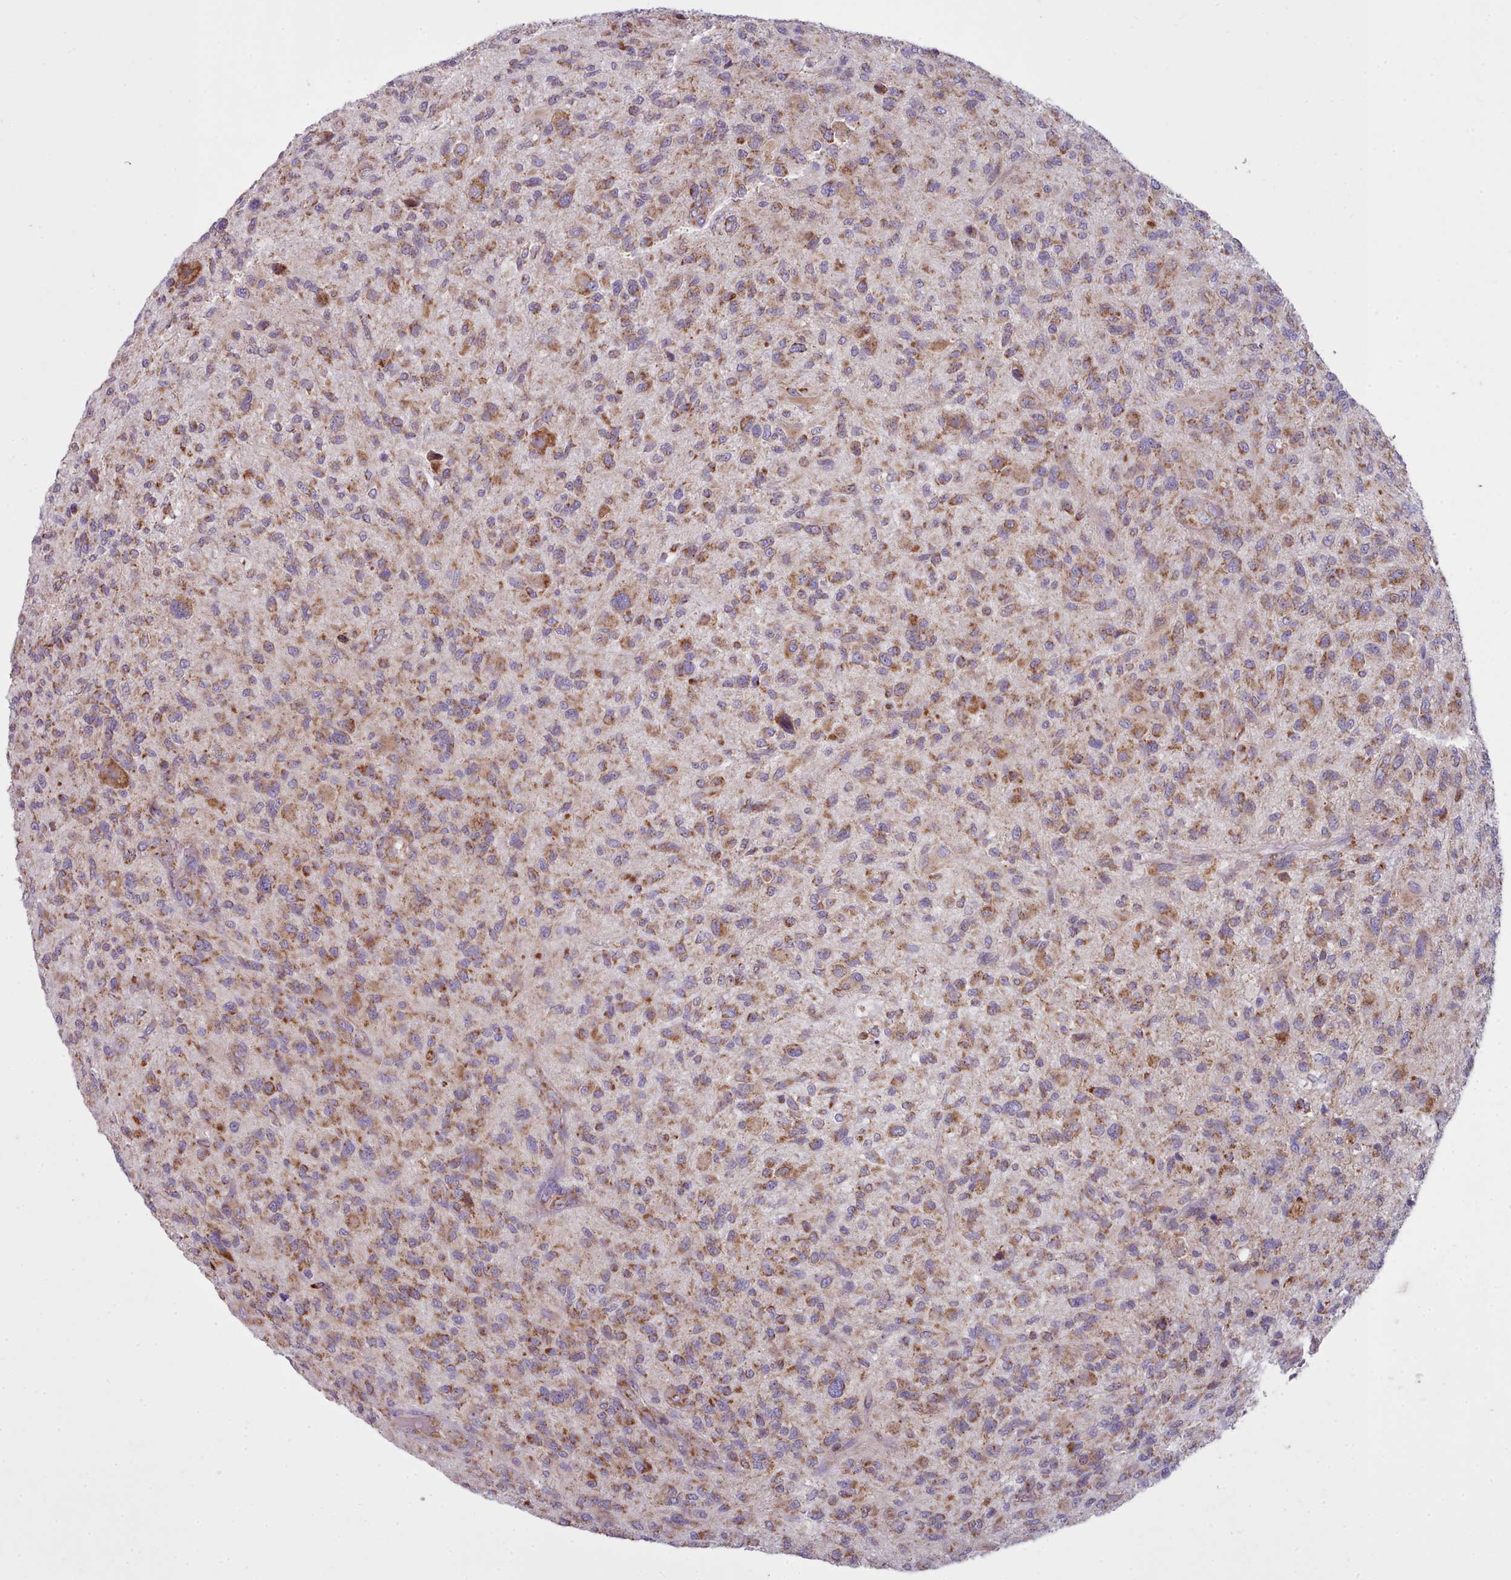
{"staining": {"intensity": "moderate", "quantity": ">75%", "location": "cytoplasmic/membranous"}, "tissue": "glioma", "cell_type": "Tumor cells", "image_type": "cancer", "snomed": [{"axis": "morphology", "description": "Glioma, malignant, High grade"}, {"axis": "topography", "description": "Brain"}], "caption": "This is a histology image of IHC staining of malignant glioma (high-grade), which shows moderate staining in the cytoplasmic/membranous of tumor cells.", "gene": "SRP54", "patient": {"sex": "male", "age": 47}}